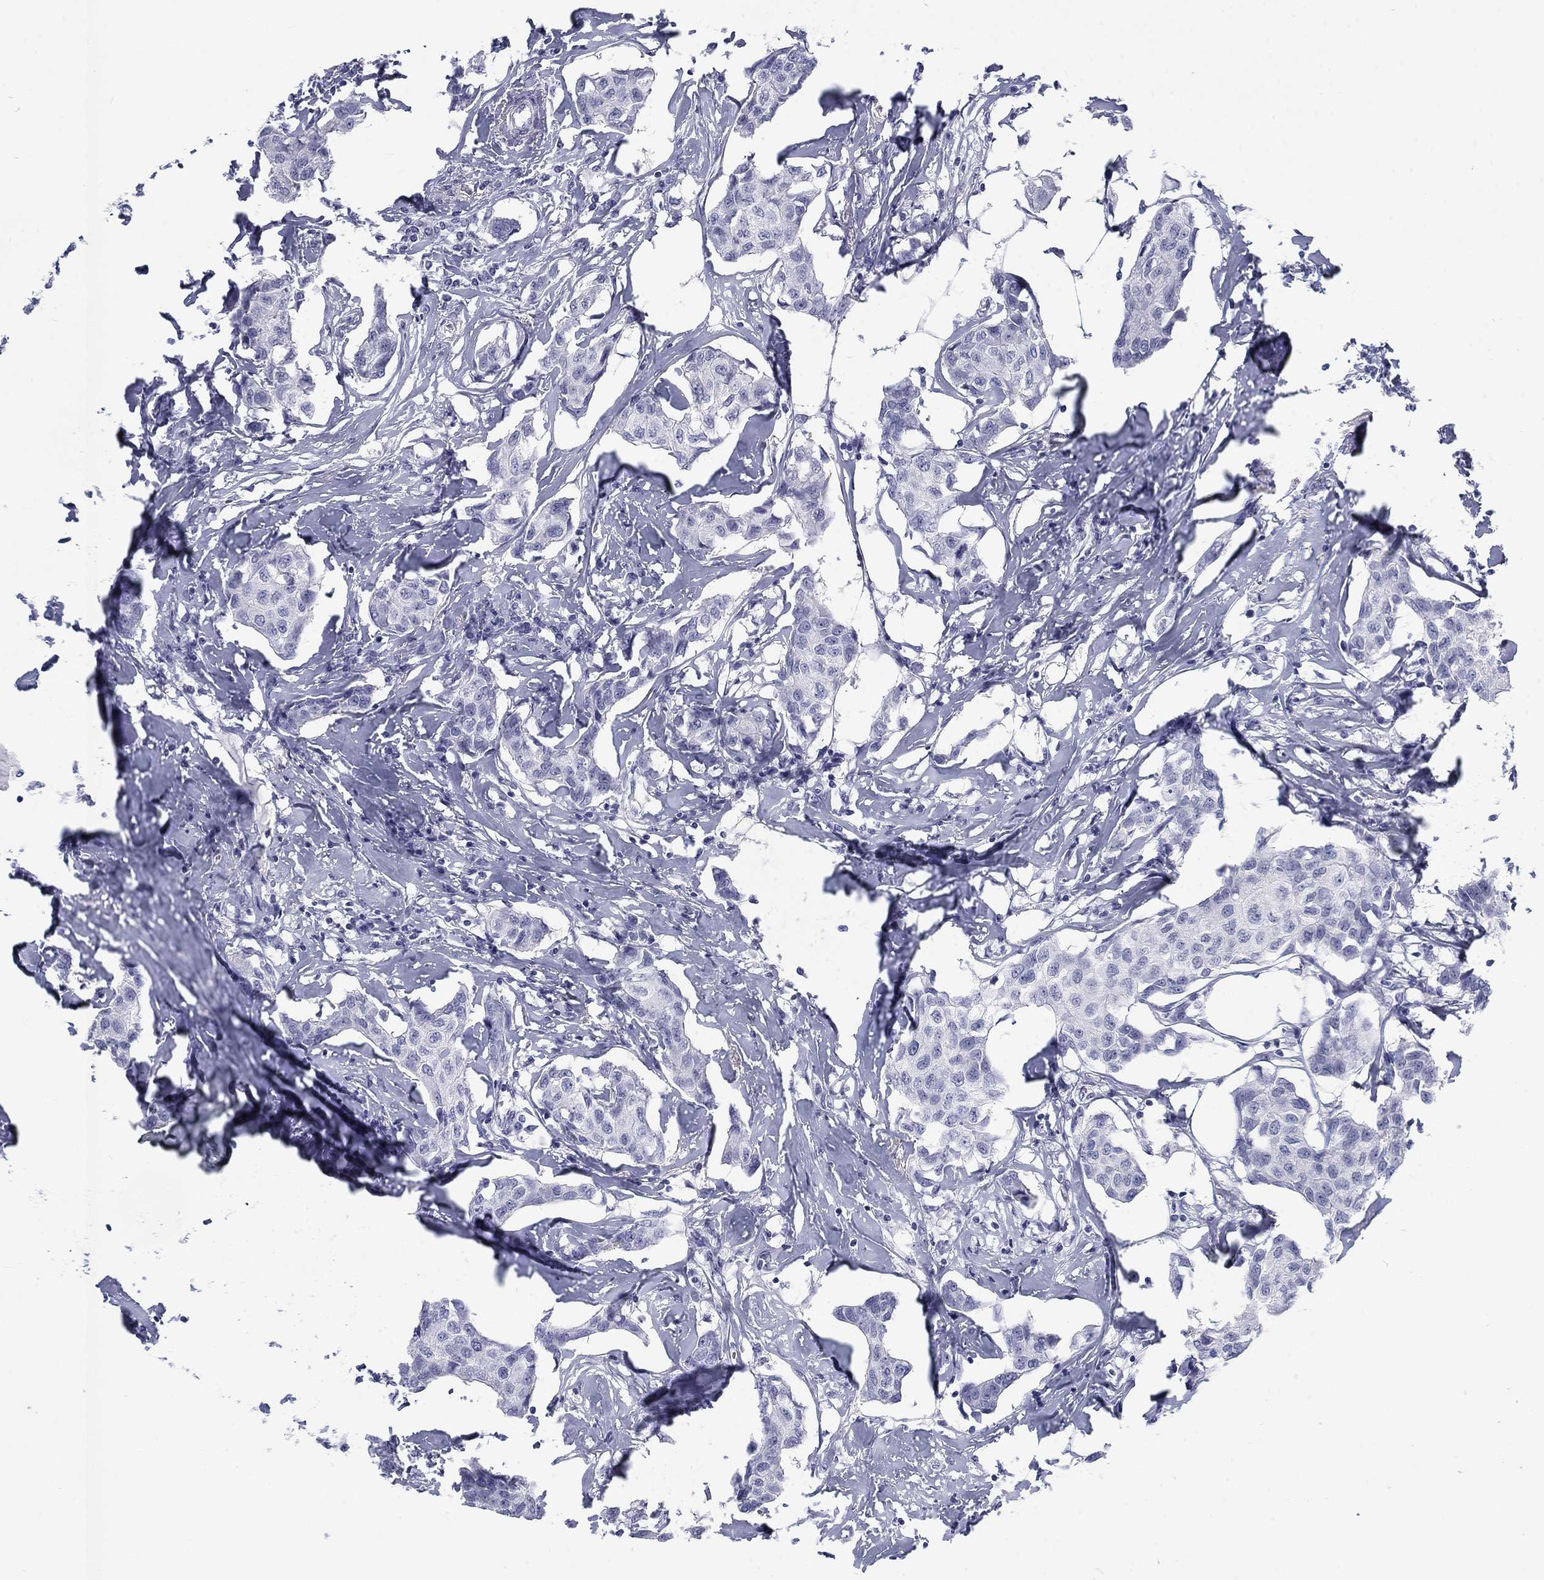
{"staining": {"intensity": "negative", "quantity": "none", "location": "none"}, "tissue": "breast cancer", "cell_type": "Tumor cells", "image_type": "cancer", "snomed": [{"axis": "morphology", "description": "Duct carcinoma"}, {"axis": "topography", "description": "Breast"}], "caption": "An IHC image of breast intraductal carcinoma is shown. There is no staining in tumor cells of breast intraductal carcinoma.", "gene": "CALB1", "patient": {"sex": "female", "age": 80}}